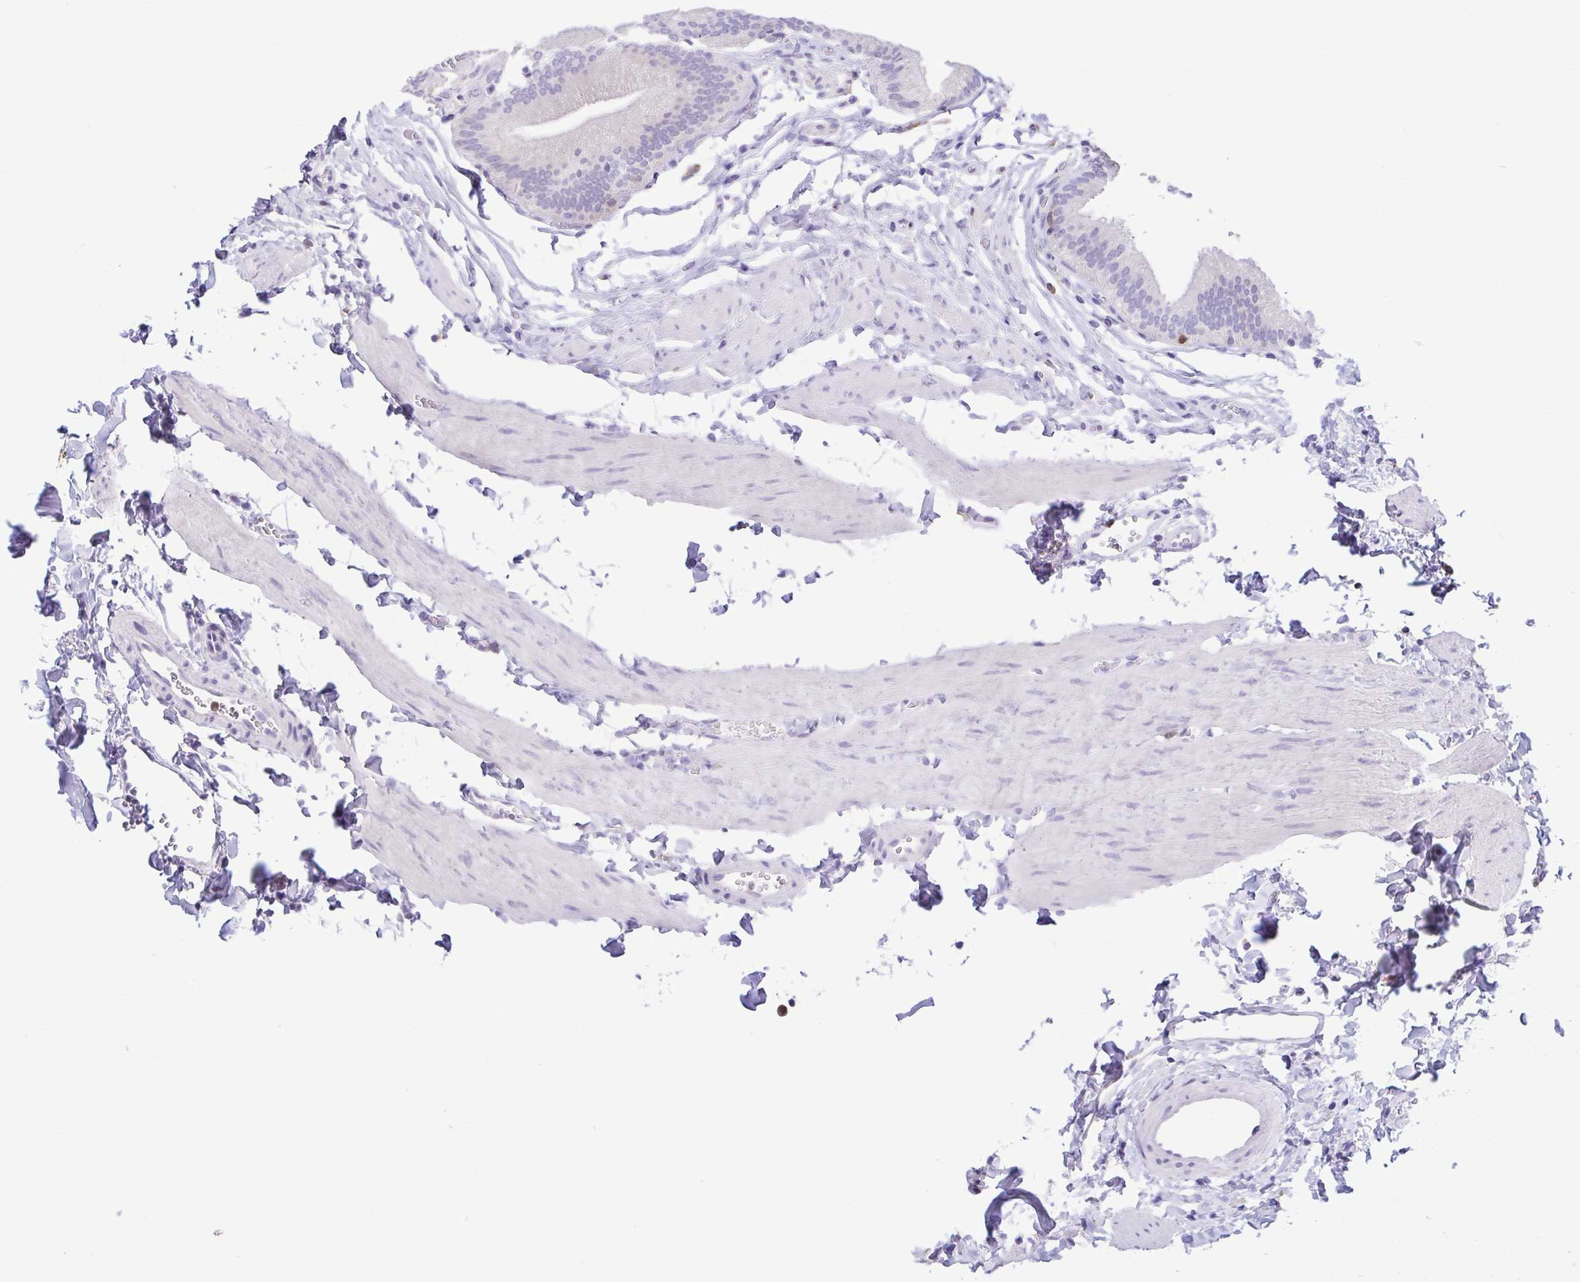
{"staining": {"intensity": "negative", "quantity": "none", "location": "none"}, "tissue": "gallbladder", "cell_type": "Glandular cells", "image_type": "normal", "snomed": [{"axis": "morphology", "description": "Normal tissue, NOS"}, {"axis": "topography", "description": "Gallbladder"}, {"axis": "topography", "description": "Peripheral nerve tissue"}], "caption": "The photomicrograph reveals no staining of glandular cells in normal gallbladder. Nuclei are stained in blue.", "gene": "PGLYRP1", "patient": {"sex": "male", "age": 17}}